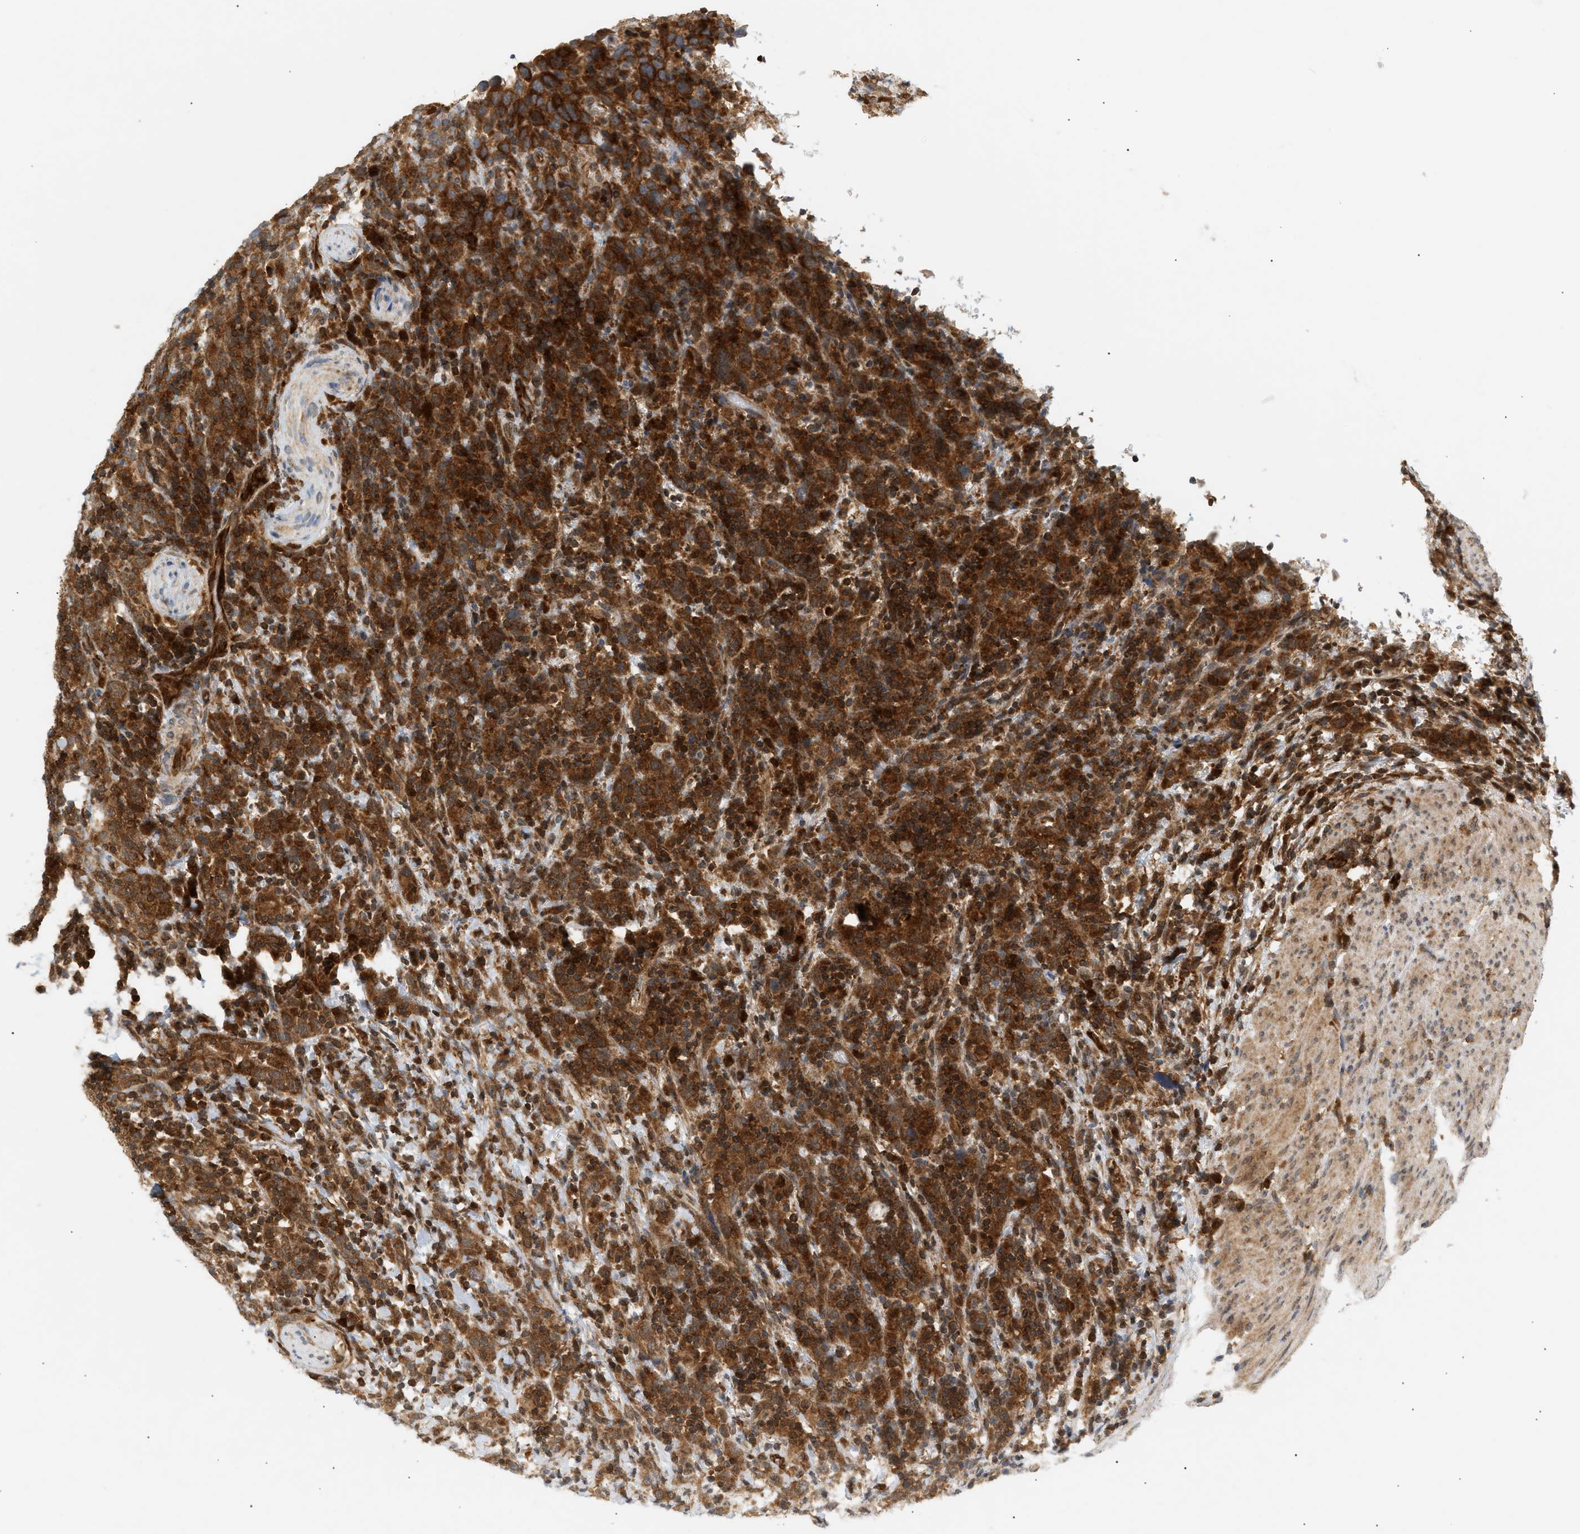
{"staining": {"intensity": "strong", "quantity": ">75%", "location": "cytoplasmic/membranous"}, "tissue": "urothelial cancer", "cell_type": "Tumor cells", "image_type": "cancer", "snomed": [{"axis": "morphology", "description": "Urothelial carcinoma, High grade"}, {"axis": "topography", "description": "Urinary bladder"}], "caption": "Brown immunohistochemical staining in human urothelial carcinoma (high-grade) shows strong cytoplasmic/membranous staining in about >75% of tumor cells. (DAB IHC with brightfield microscopy, high magnification).", "gene": "SHC1", "patient": {"sex": "male", "age": 61}}